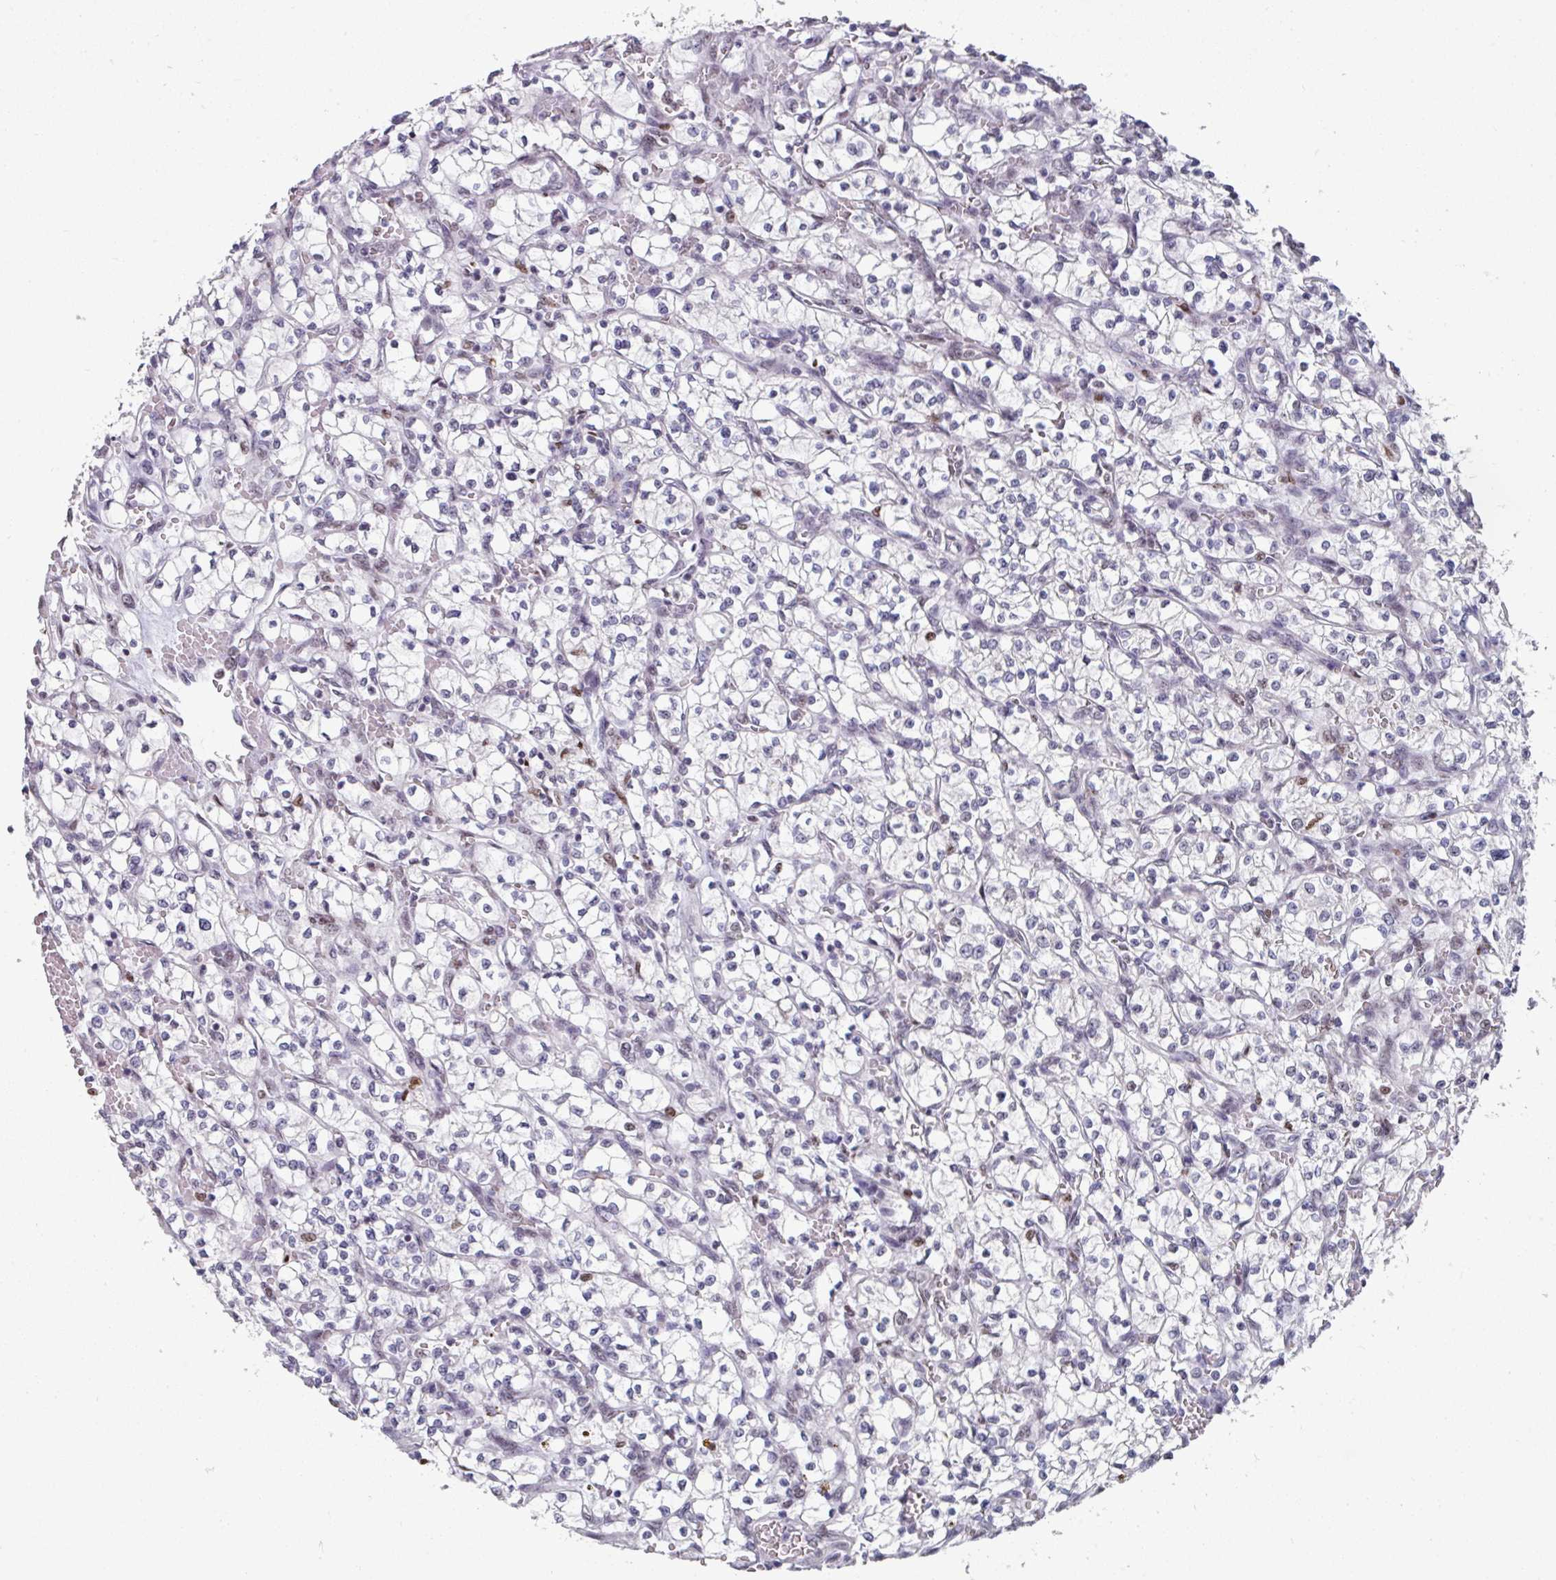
{"staining": {"intensity": "moderate", "quantity": "<25%", "location": "nuclear"}, "tissue": "renal cancer", "cell_type": "Tumor cells", "image_type": "cancer", "snomed": [{"axis": "morphology", "description": "Adenocarcinoma, NOS"}, {"axis": "topography", "description": "Kidney"}], "caption": "Brown immunohistochemical staining in renal adenocarcinoma shows moderate nuclear positivity in about <25% of tumor cells.", "gene": "RAD50", "patient": {"sex": "female", "age": 64}}